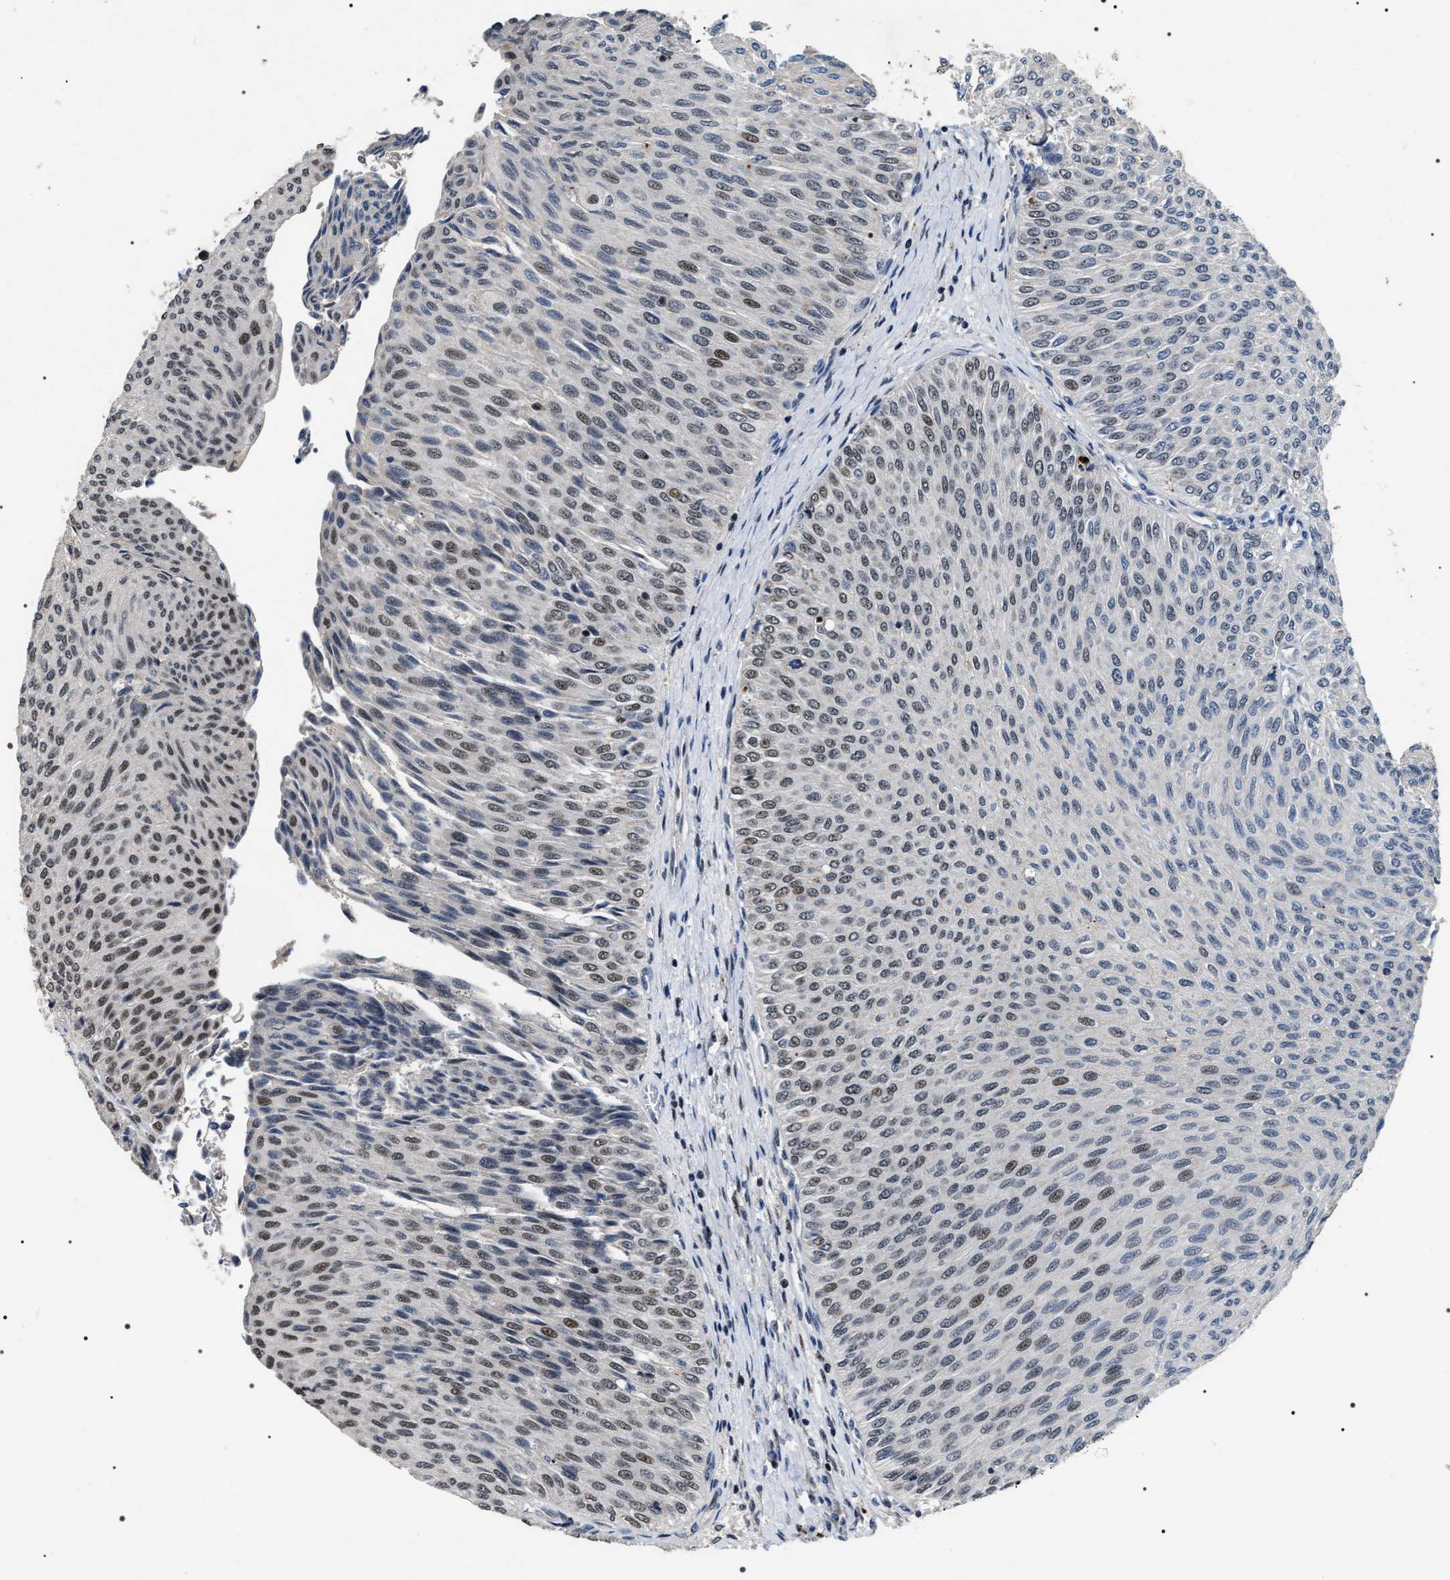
{"staining": {"intensity": "weak", "quantity": "25%-75%", "location": "nuclear"}, "tissue": "urothelial cancer", "cell_type": "Tumor cells", "image_type": "cancer", "snomed": [{"axis": "morphology", "description": "Urothelial carcinoma, Low grade"}, {"axis": "topography", "description": "Urinary bladder"}], "caption": "An image showing weak nuclear positivity in approximately 25%-75% of tumor cells in low-grade urothelial carcinoma, as visualized by brown immunohistochemical staining.", "gene": "C7orf25", "patient": {"sex": "male", "age": 78}}